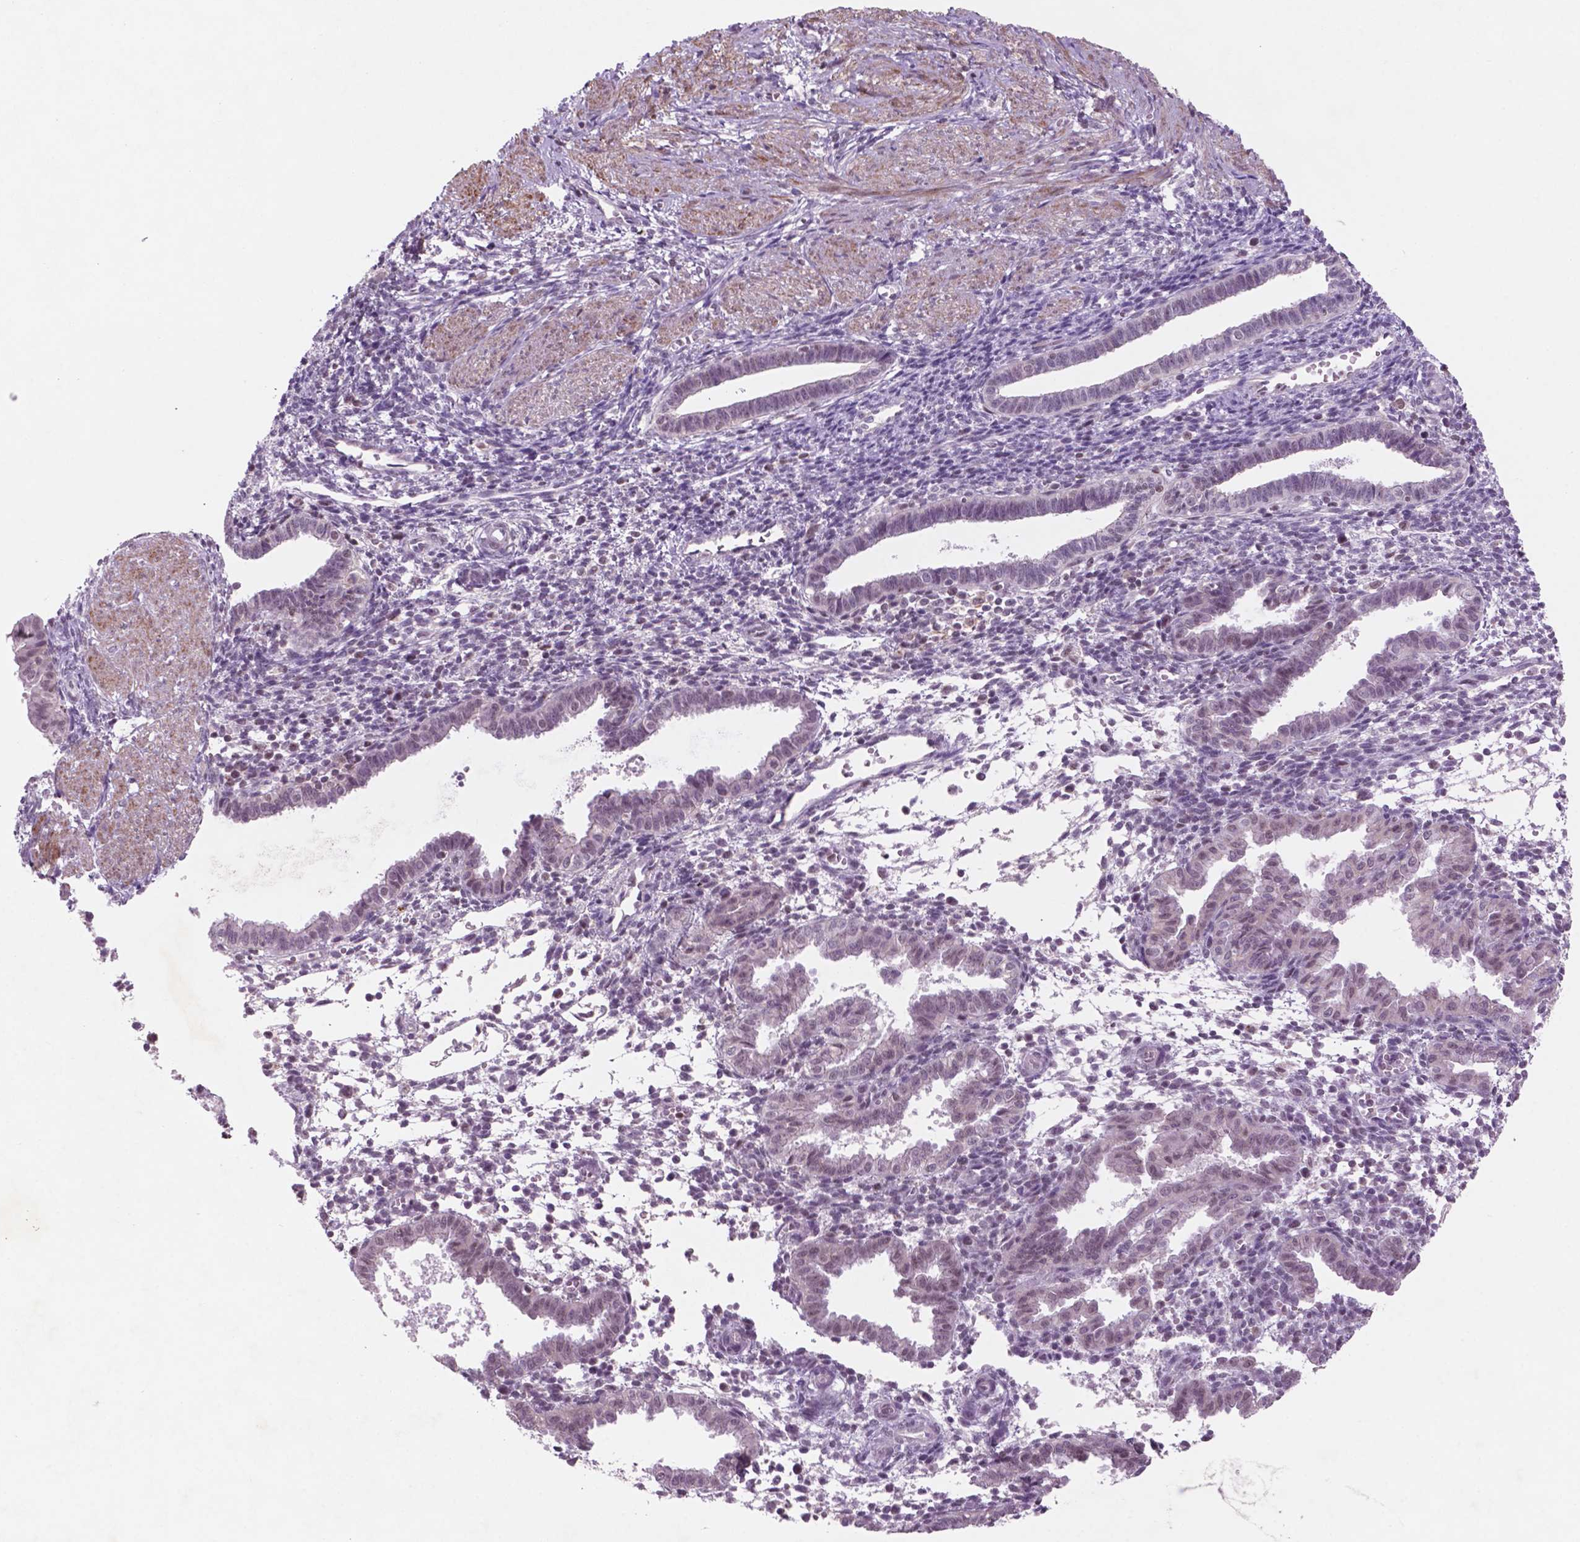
{"staining": {"intensity": "weak", "quantity": "<25%", "location": "nuclear"}, "tissue": "endometrium", "cell_type": "Cells in endometrial stroma", "image_type": "normal", "snomed": [{"axis": "morphology", "description": "Normal tissue, NOS"}, {"axis": "topography", "description": "Endometrium"}], "caption": "A histopathology image of endometrium stained for a protein reveals no brown staining in cells in endometrial stroma.", "gene": "CTR9", "patient": {"sex": "female", "age": 37}}